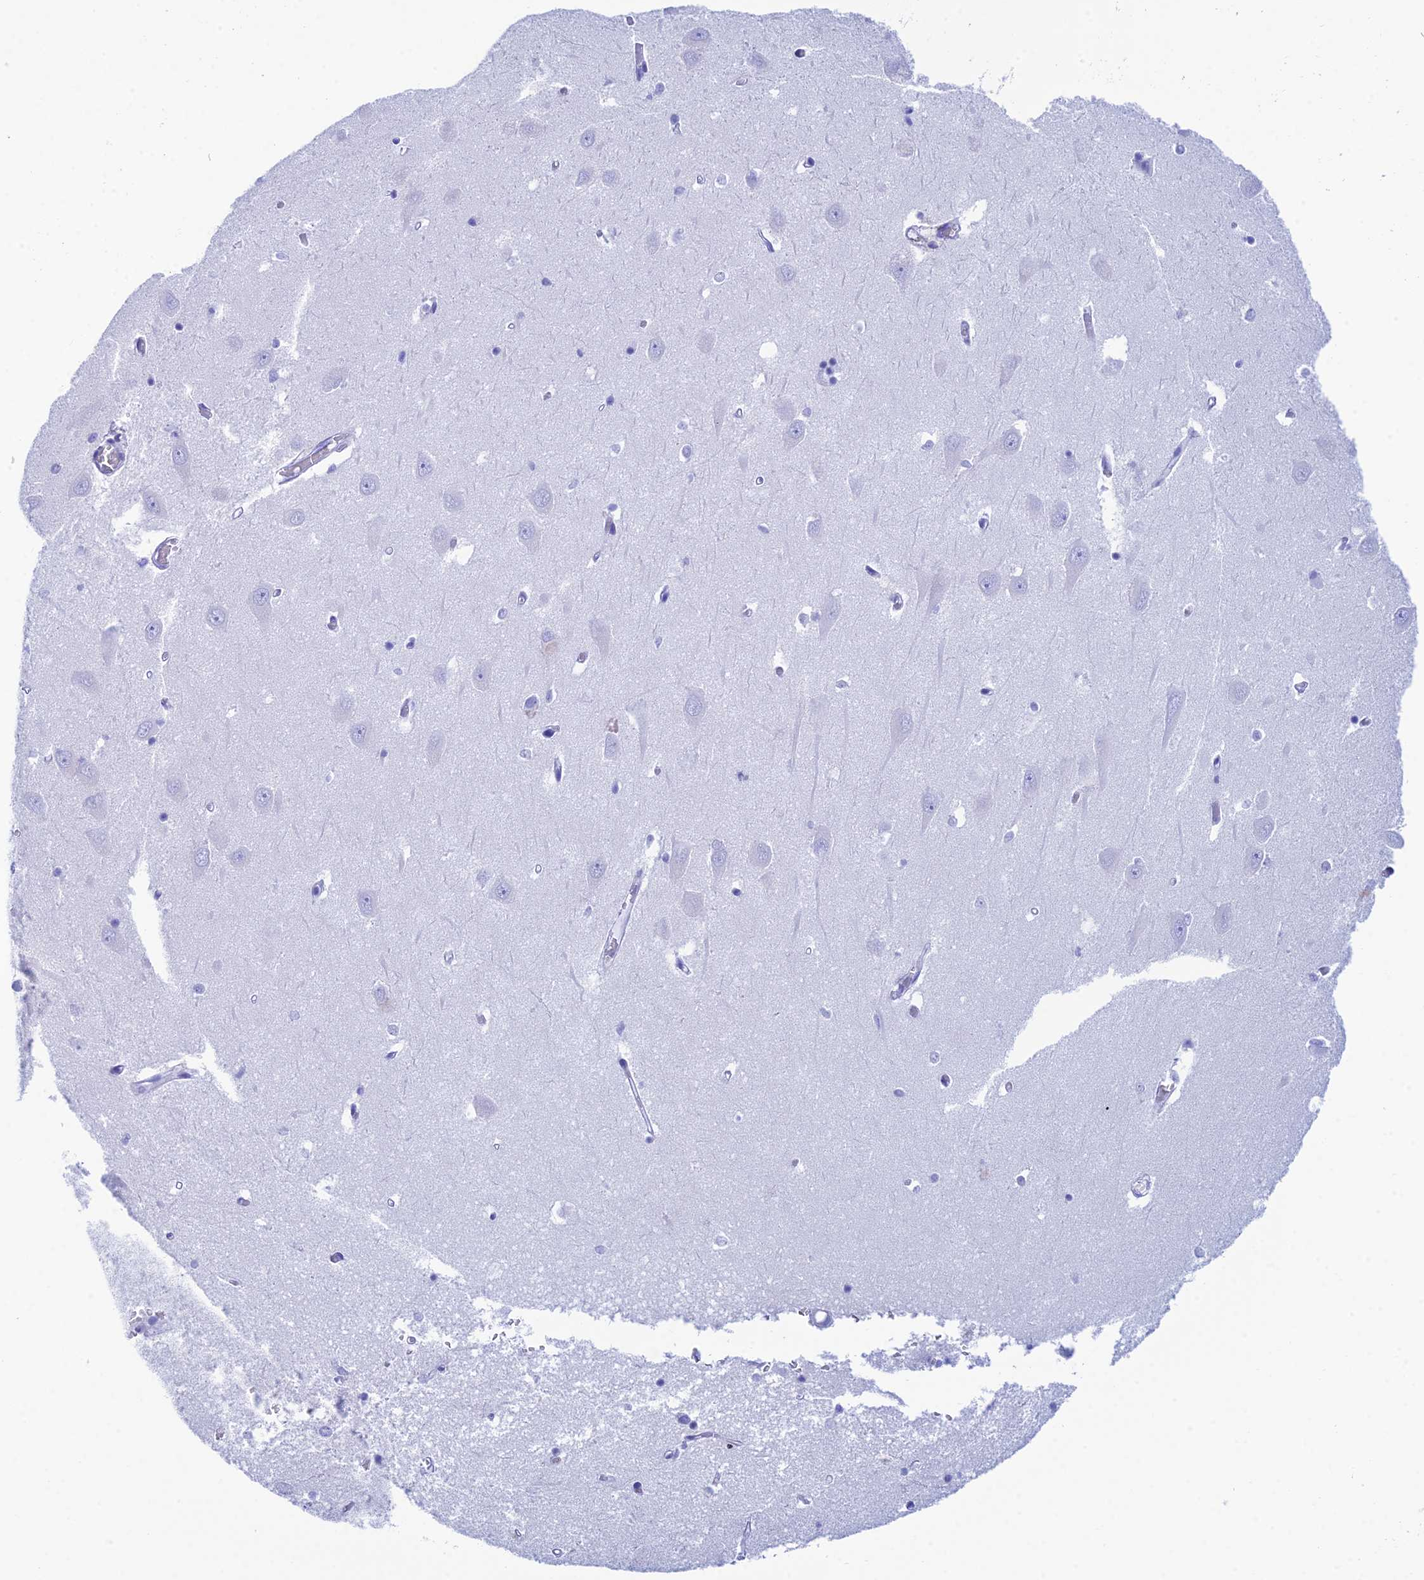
{"staining": {"intensity": "negative", "quantity": "none", "location": "none"}, "tissue": "hippocampus", "cell_type": "Glial cells", "image_type": "normal", "snomed": [{"axis": "morphology", "description": "Normal tissue, NOS"}, {"axis": "topography", "description": "Hippocampus"}], "caption": "IHC of unremarkable human hippocampus displays no staining in glial cells.", "gene": "REG1A", "patient": {"sex": "male", "age": 70}}